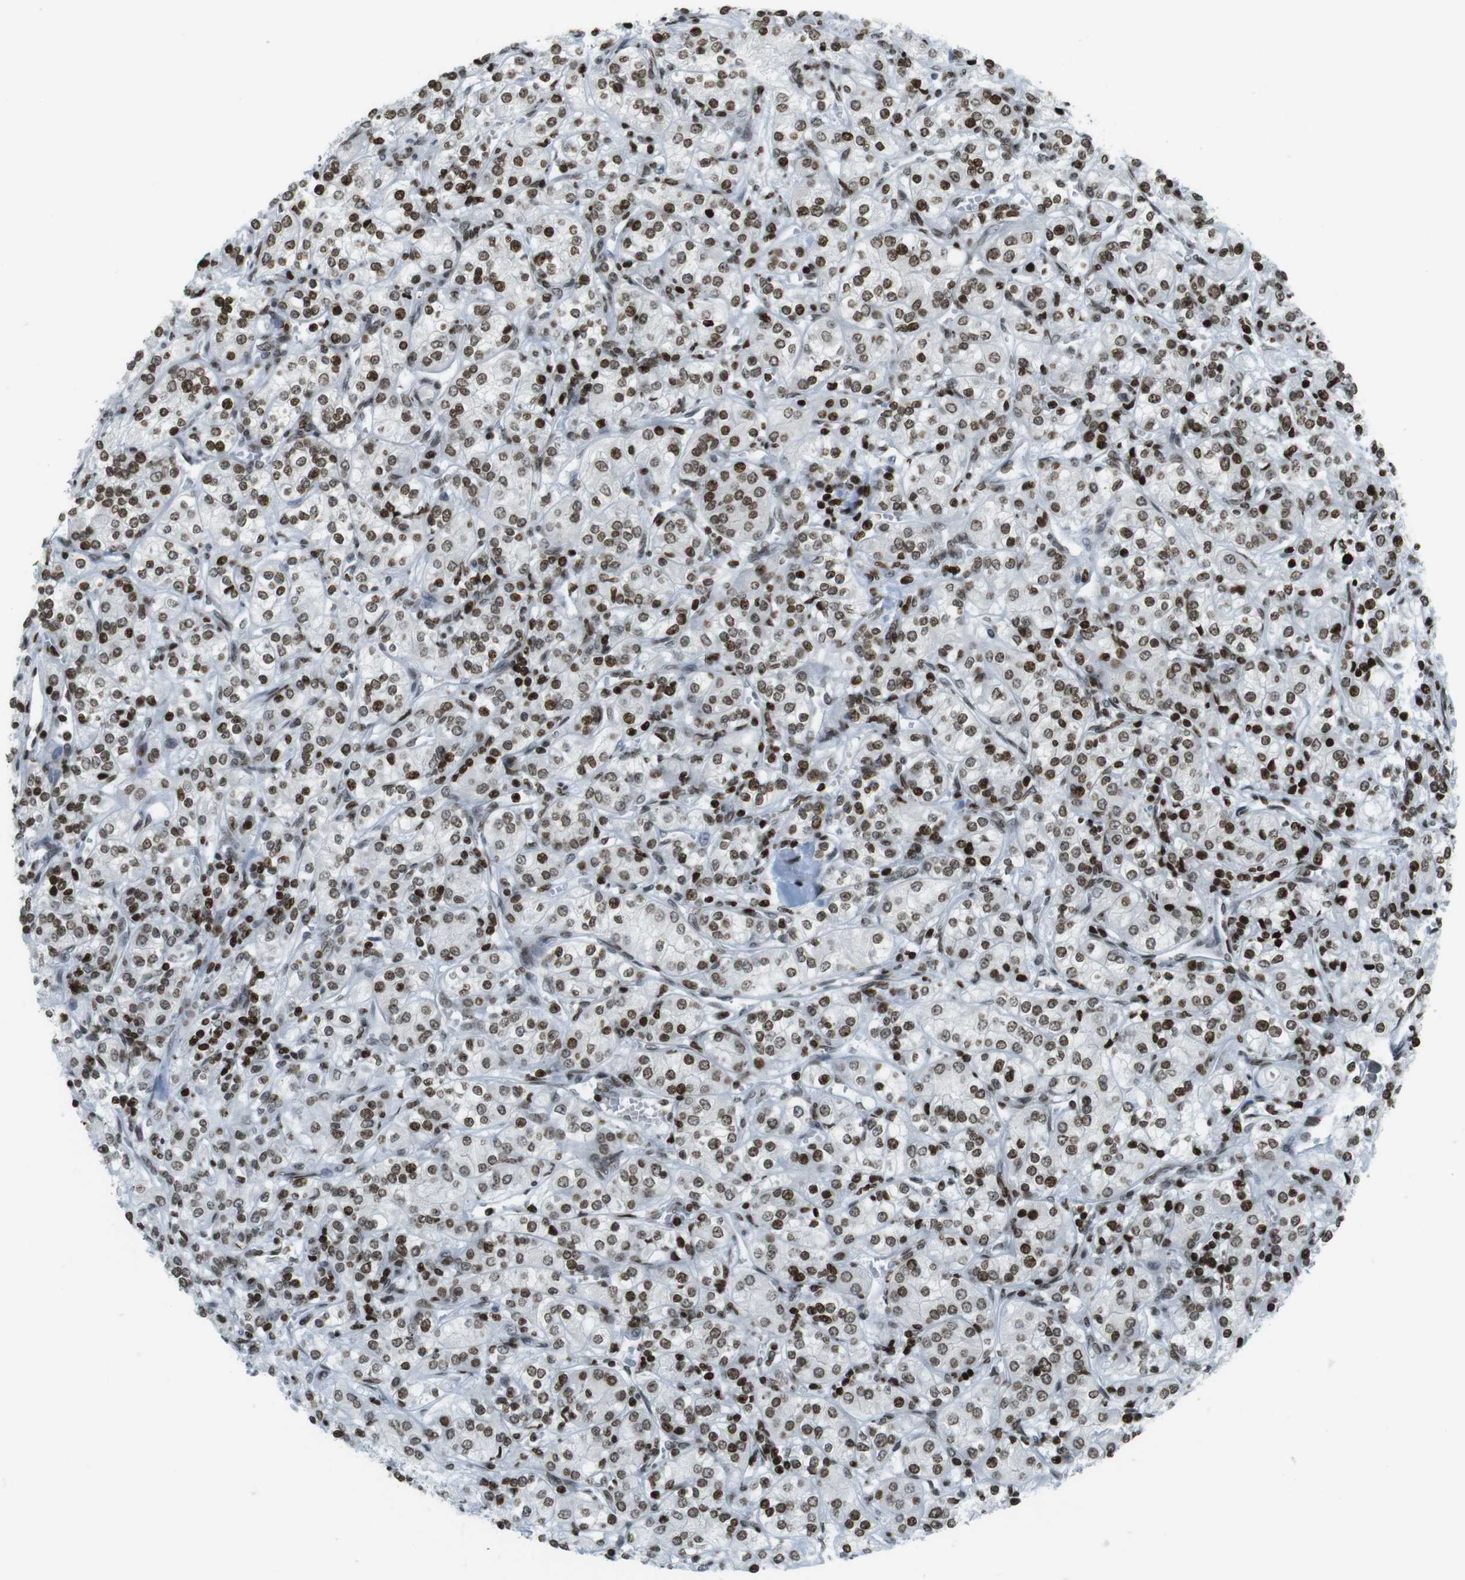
{"staining": {"intensity": "moderate", "quantity": ">75%", "location": "nuclear"}, "tissue": "renal cancer", "cell_type": "Tumor cells", "image_type": "cancer", "snomed": [{"axis": "morphology", "description": "Adenocarcinoma, NOS"}, {"axis": "topography", "description": "Kidney"}], "caption": "Adenocarcinoma (renal) stained with a brown dye shows moderate nuclear positive positivity in about >75% of tumor cells.", "gene": "H2AC8", "patient": {"sex": "male", "age": 77}}